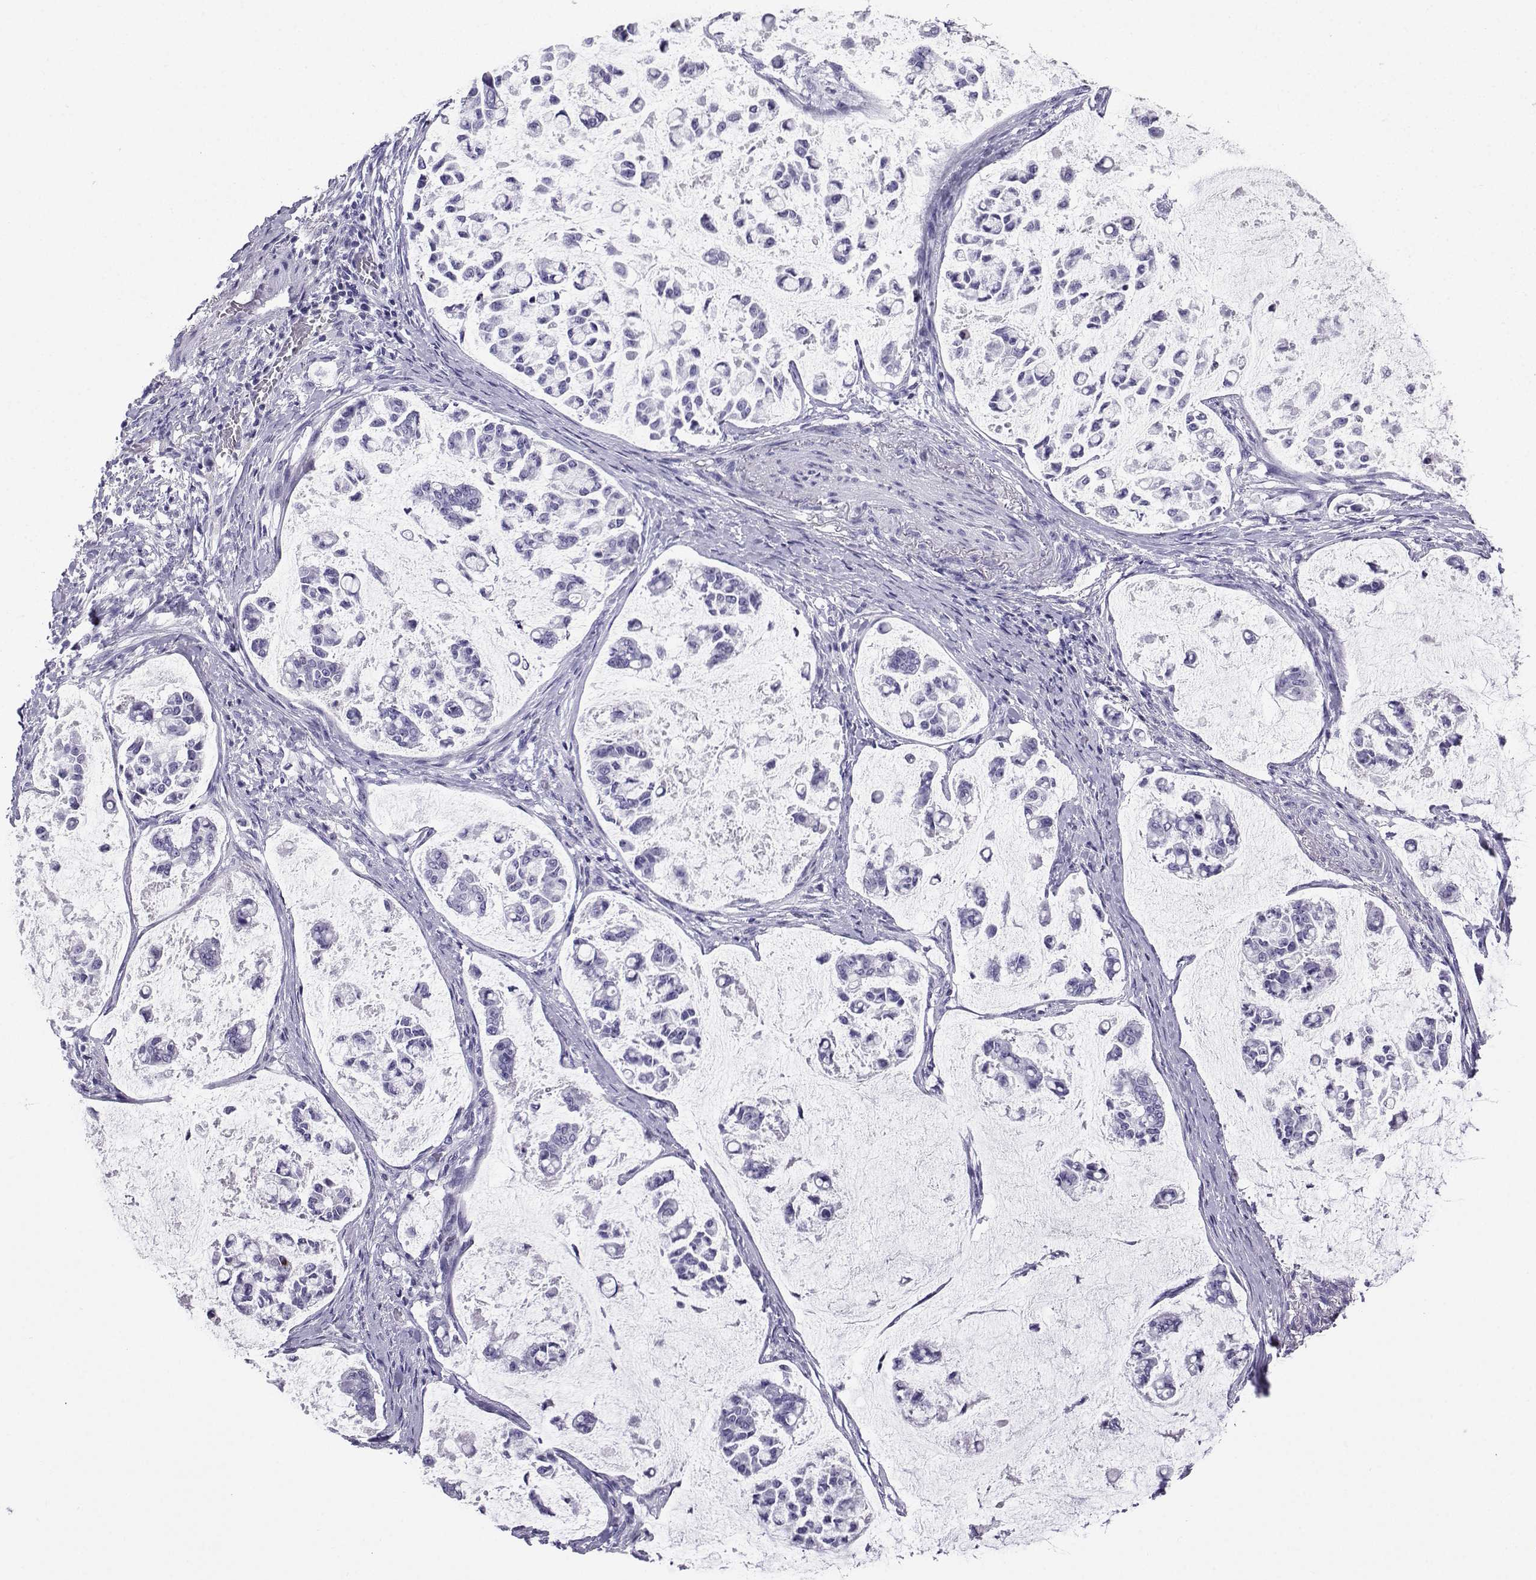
{"staining": {"intensity": "negative", "quantity": "none", "location": "none"}, "tissue": "stomach cancer", "cell_type": "Tumor cells", "image_type": "cancer", "snomed": [{"axis": "morphology", "description": "Adenocarcinoma, NOS"}, {"axis": "topography", "description": "Stomach"}], "caption": "Immunohistochemistry image of stomach cancer (adenocarcinoma) stained for a protein (brown), which exhibits no staining in tumor cells.", "gene": "SLC18A2", "patient": {"sex": "male", "age": 82}}